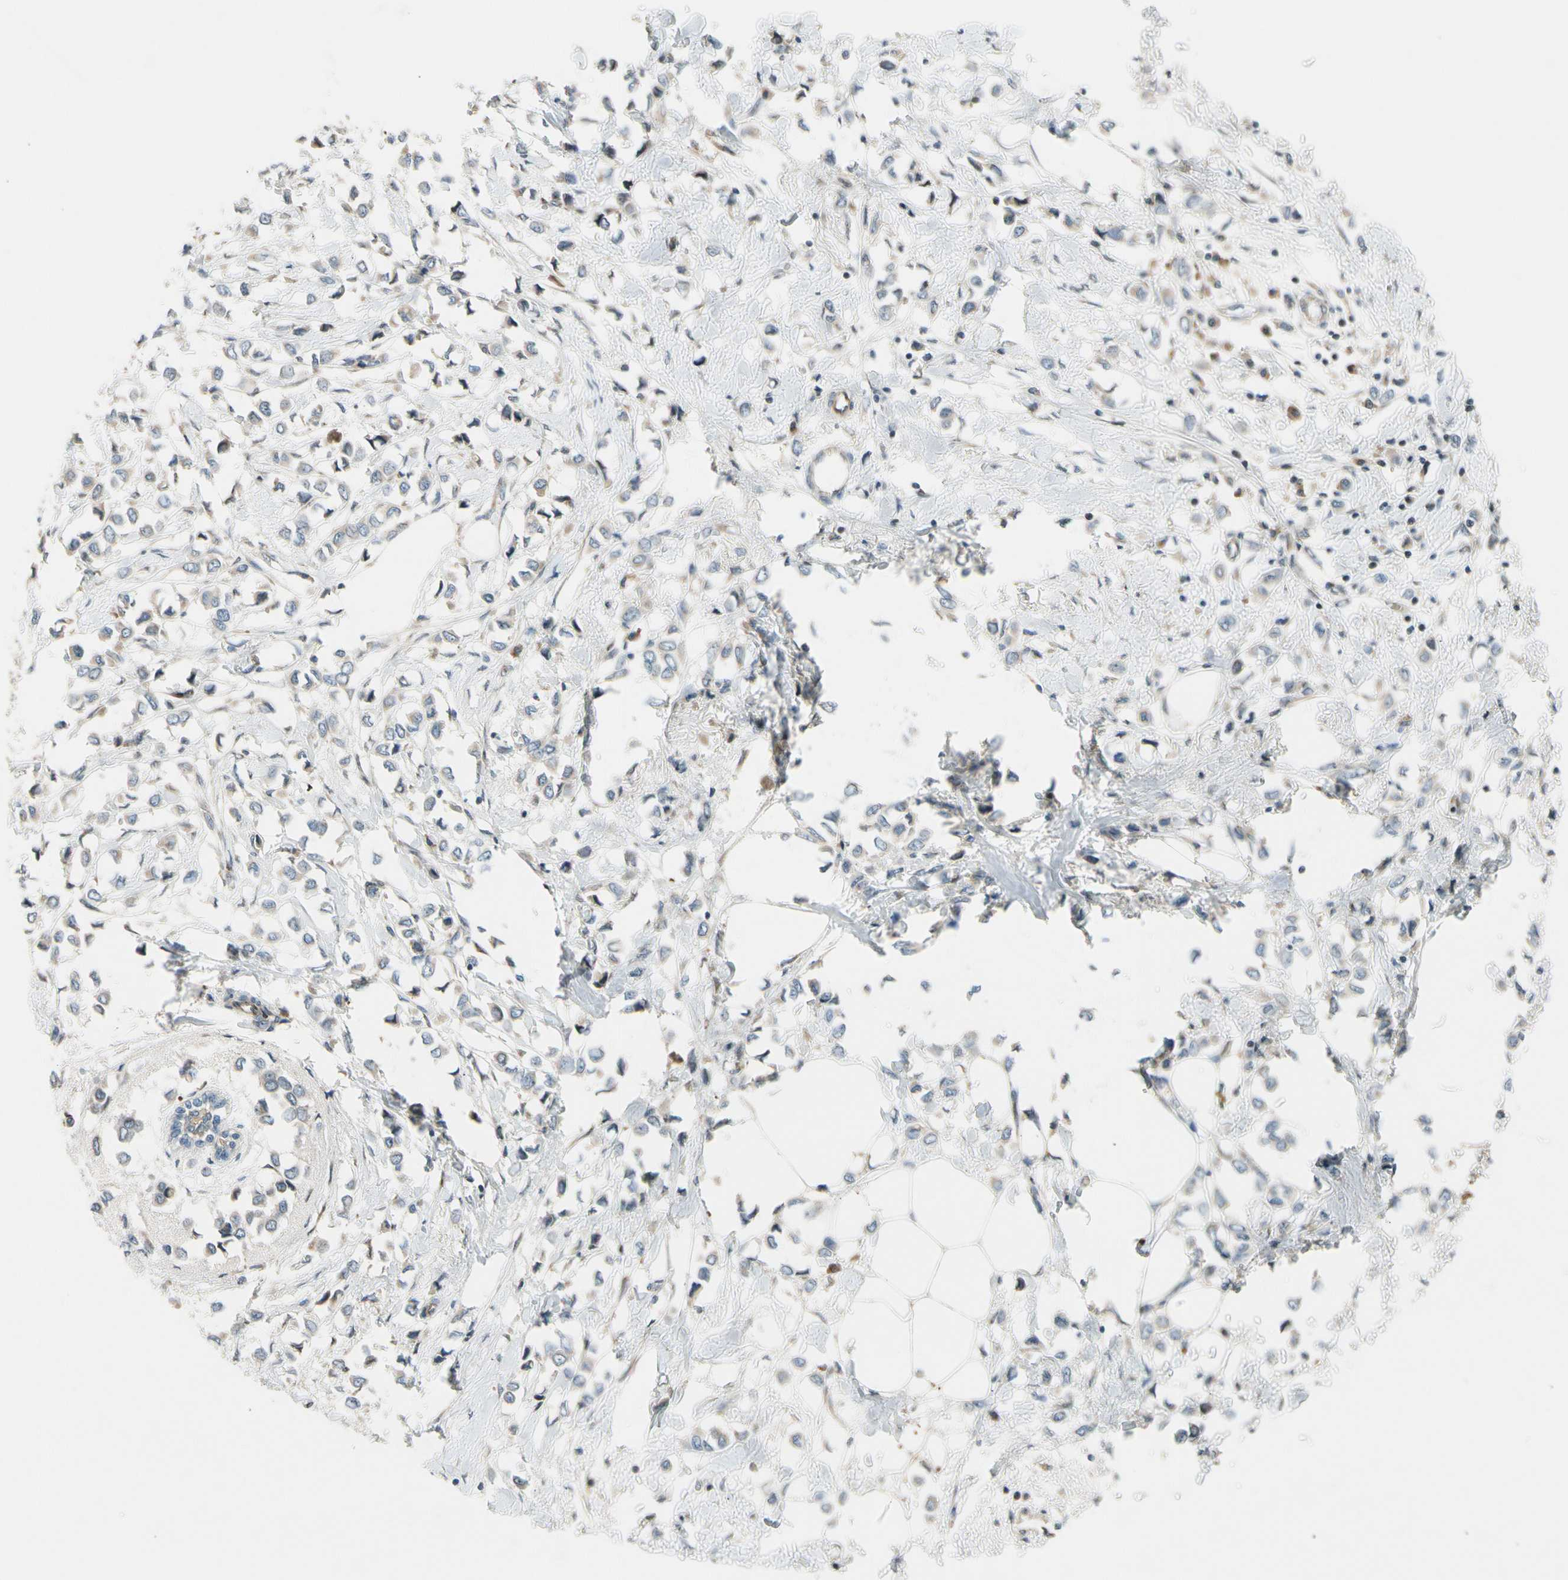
{"staining": {"intensity": "weak", "quantity": "25%-75%", "location": "cytoplasmic/membranous"}, "tissue": "breast cancer", "cell_type": "Tumor cells", "image_type": "cancer", "snomed": [{"axis": "morphology", "description": "Lobular carcinoma"}, {"axis": "topography", "description": "Breast"}], "caption": "High-magnification brightfield microscopy of breast lobular carcinoma stained with DAB (3,3'-diaminobenzidine) (brown) and counterstained with hematoxylin (blue). tumor cells exhibit weak cytoplasmic/membranous positivity is seen in approximately25%-75% of cells. The protein is shown in brown color, while the nuclei are stained blue.", "gene": "NPHP3", "patient": {"sex": "female", "age": 51}}